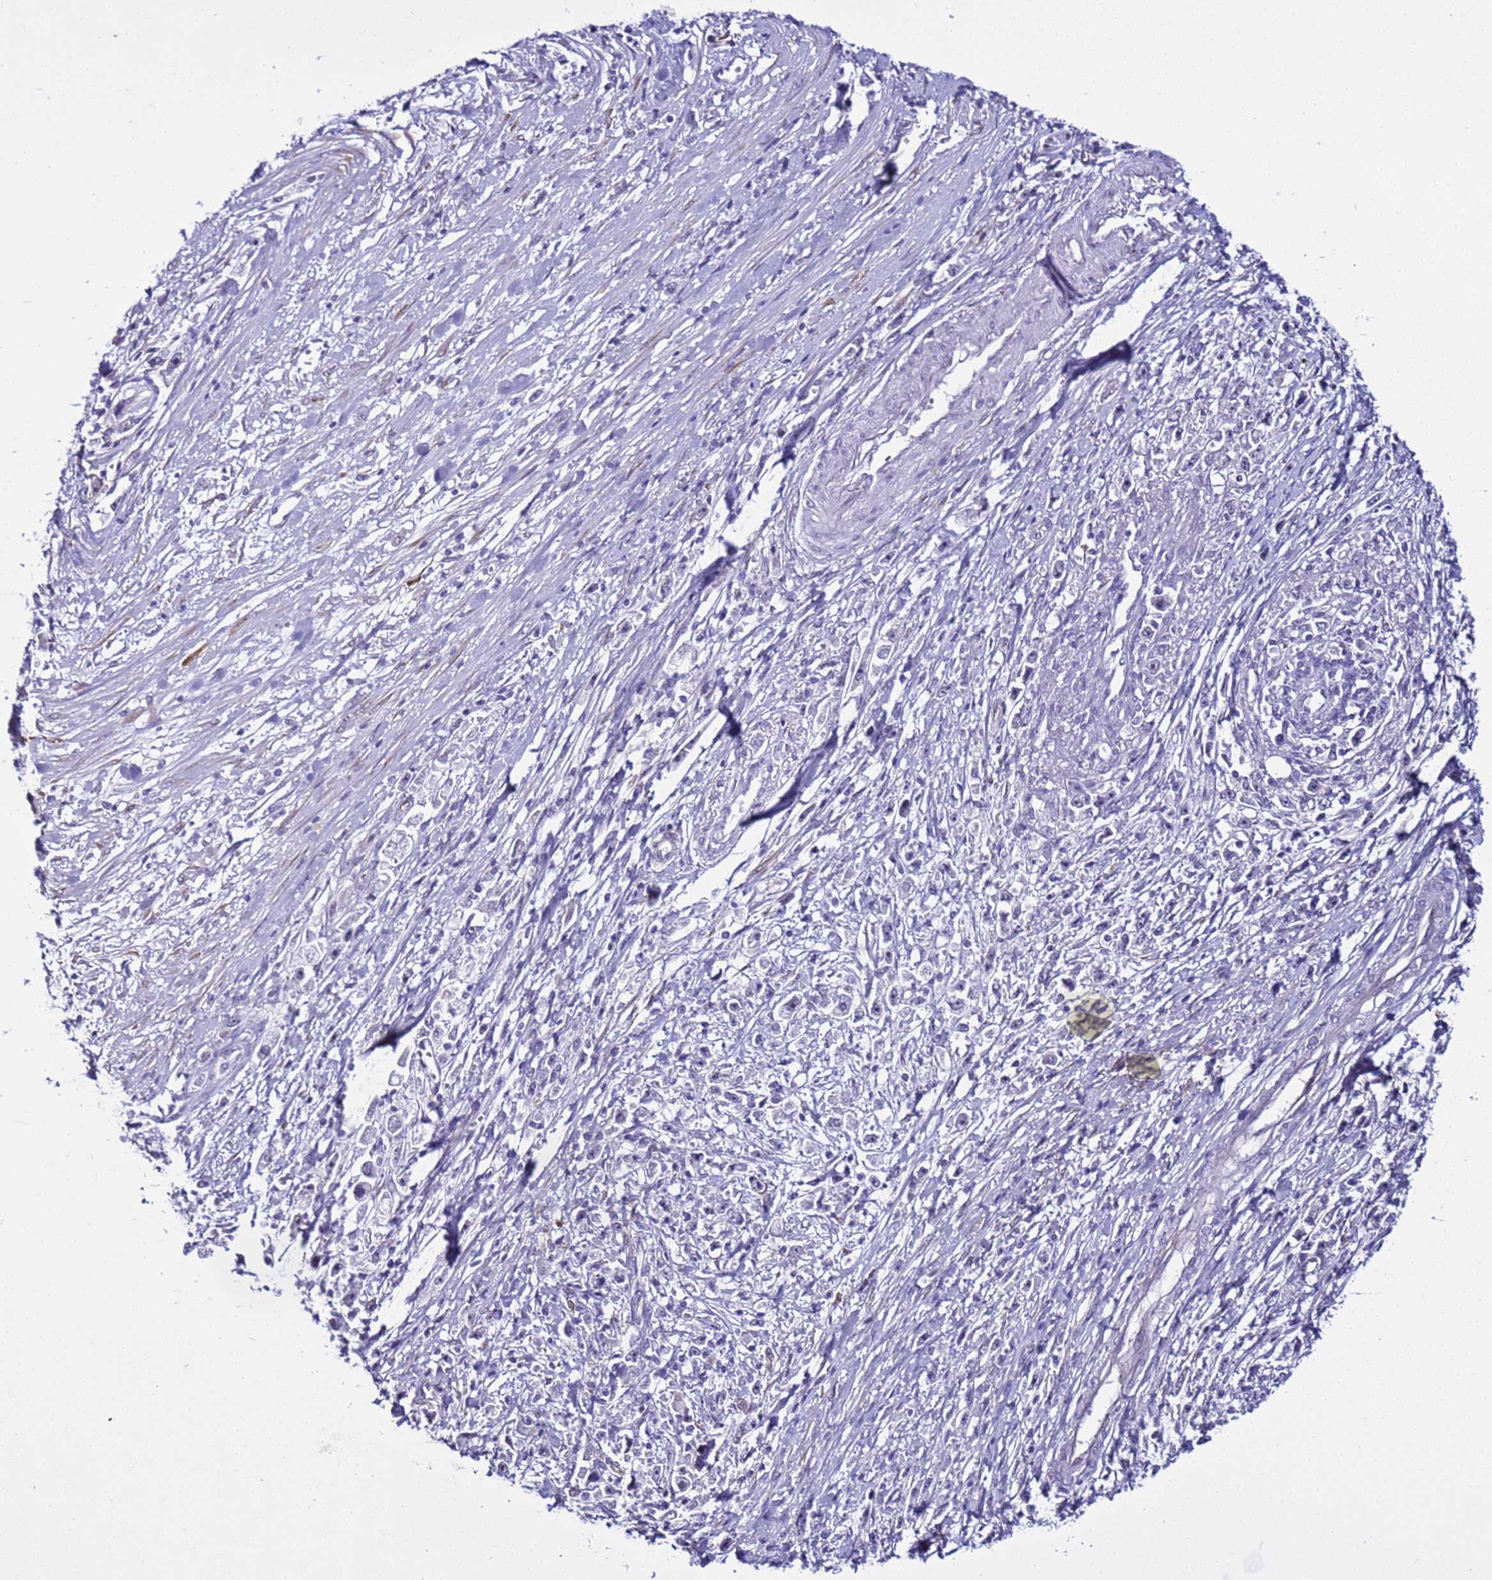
{"staining": {"intensity": "negative", "quantity": "none", "location": "none"}, "tissue": "stomach cancer", "cell_type": "Tumor cells", "image_type": "cancer", "snomed": [{"axis": "morphology", "description": "Adenocarcinoma, NOS"}, {"axis": "topography", "description": "Stomach"}], "caption": "Stomach cancer was stained to show a protein in brown. There is no significant staining in tumor cells.", "gene": "LRRC10B", "patient": {"sex": "female", "age": 59}}